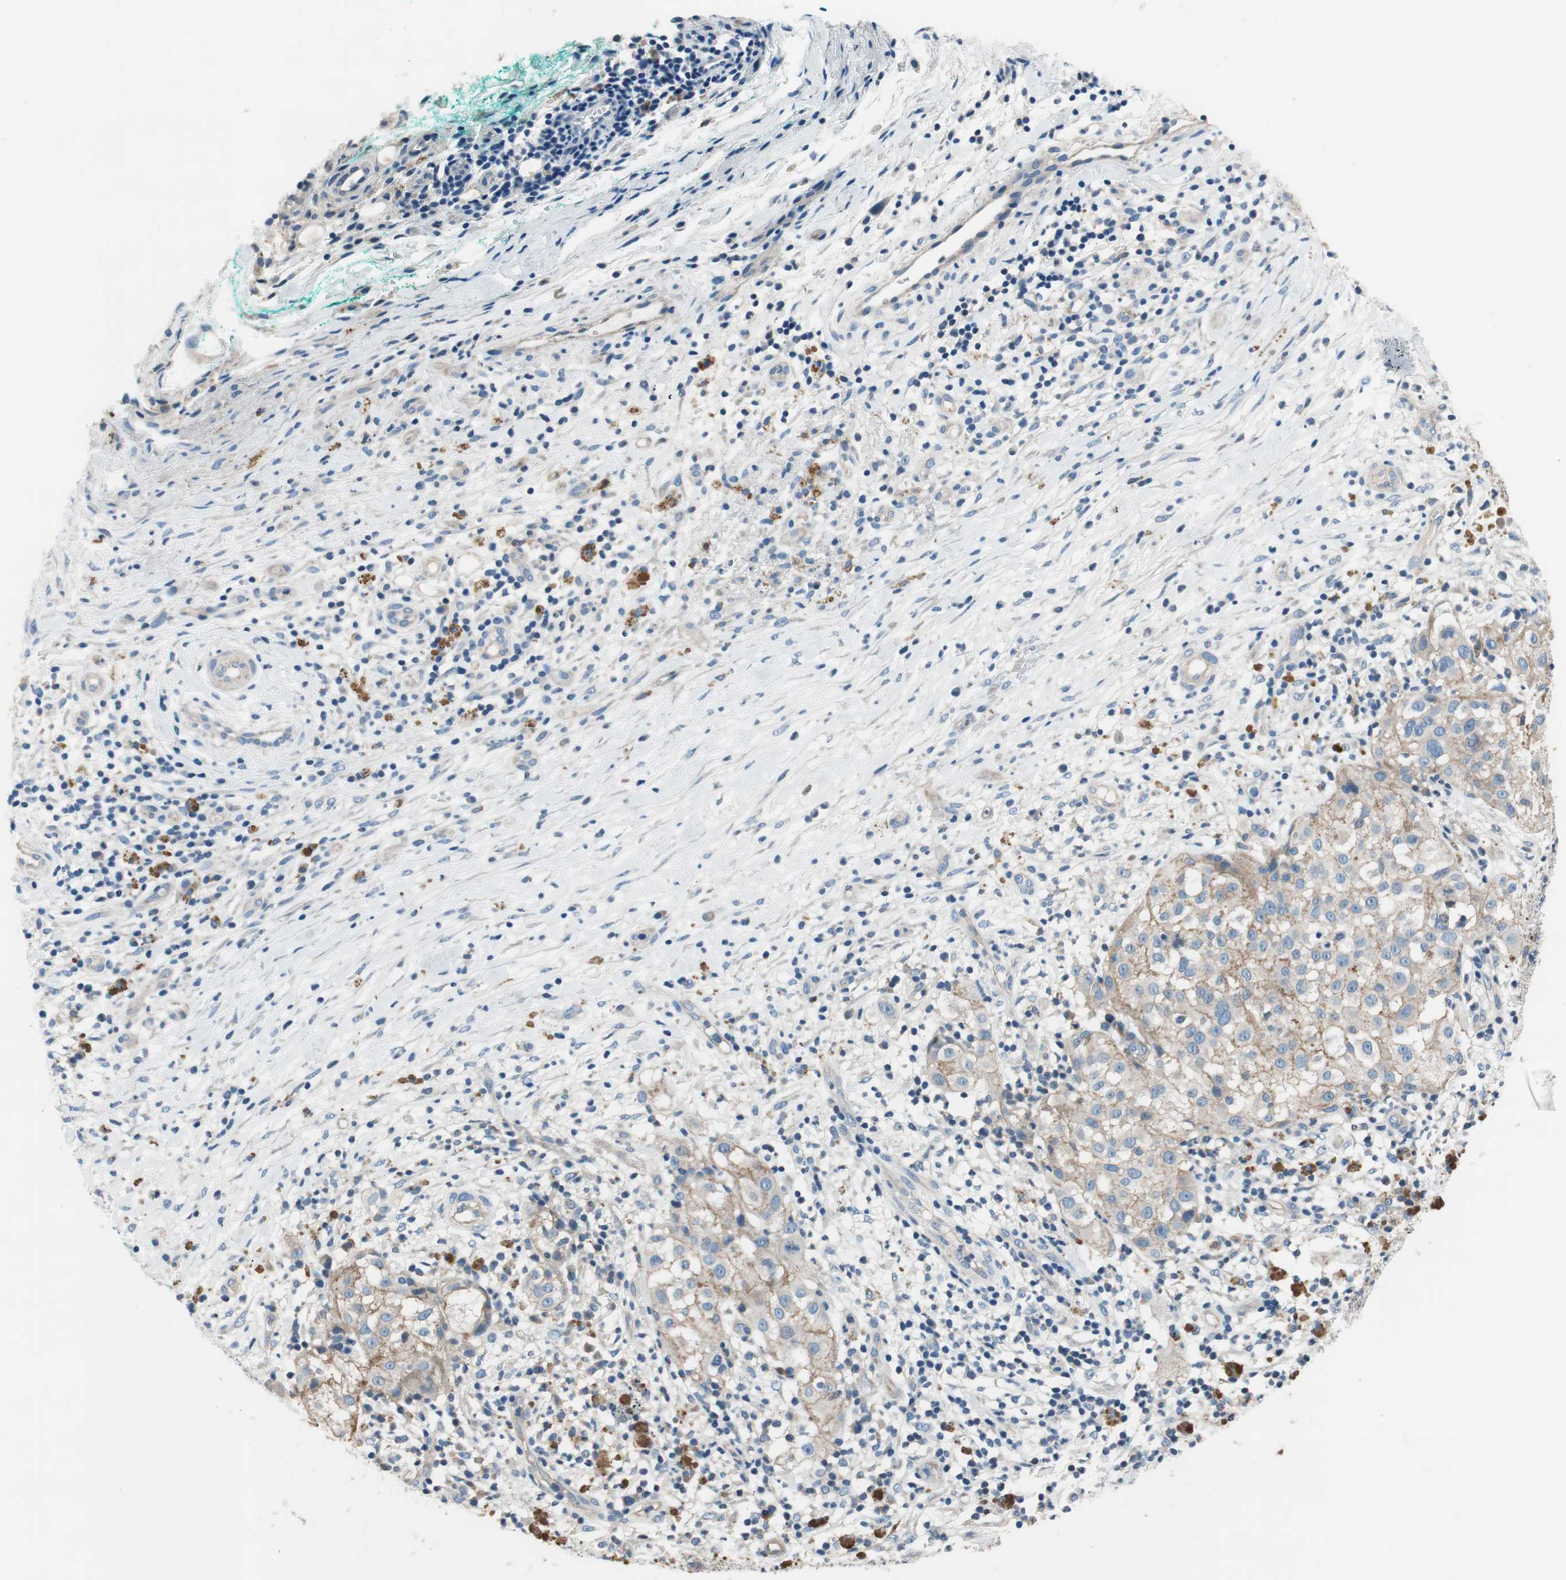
{"staining": {"intensity": "weak", "quantity": ">75%", "location": "cytoplasmic/membranous"}, "tissue": "melanoma", "cell_type": "Tumor cells", "image_type": "cancer", "snomed": [{"axis": "morphology", "description": "Necrosis, NOS"}, {"axis": "morphology", "description": "Malignant melanoma, NOS"}, {"axis": "topography", "description": "Skin"}], "caption": "Immunohistochemistry of human melanoma reveals low levels of weak cytoplasmic/membranous positivity in about >75% of tumor cells. (IHC, brightfield microscopy, high magnification).", "gene": "CALML3", "patient": {"sex": "female", "age": 87}}